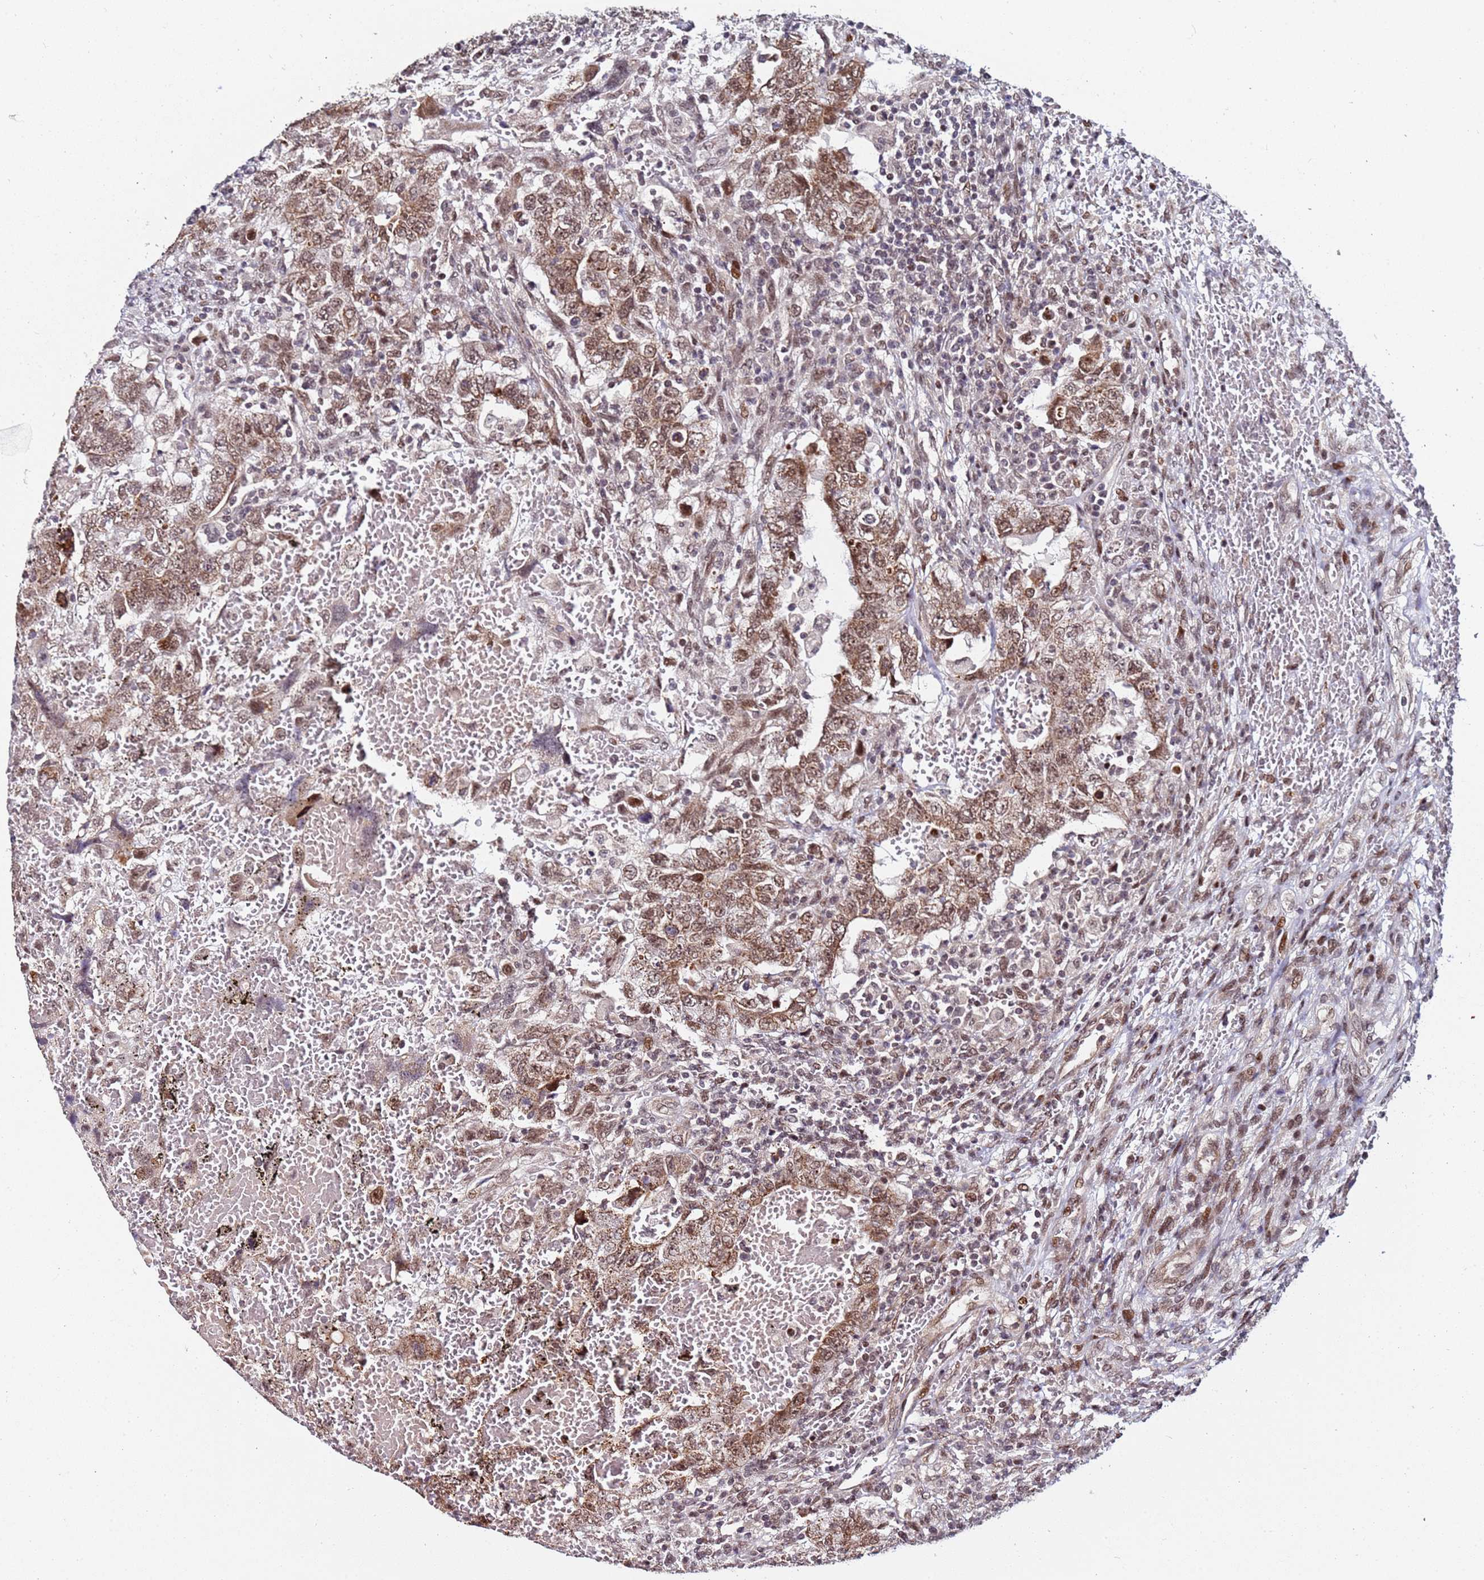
{"staining": {"intensity": "moderate", "quantity": ">75%", "location": "cytoplasmic/membranous,nuclear"}, "tissue": "testis cancer", "cell_type": "Tumor cells", "image_type": "cancer", "snomed": [{"axis": "morphology", "description": "Carcinoma, Embryonal, NOS"}, {"axis": "topography", "description": "Testis"}], "caption": "Human embryonal carcinoma (testis) stained for a protein (brown) shows moderate cytoplasmic/membranous and nuclear positive positivity in about >75% of tumor cells.", "gene": "PPM1H", "patient": {"sex": "male", "age": 26}}